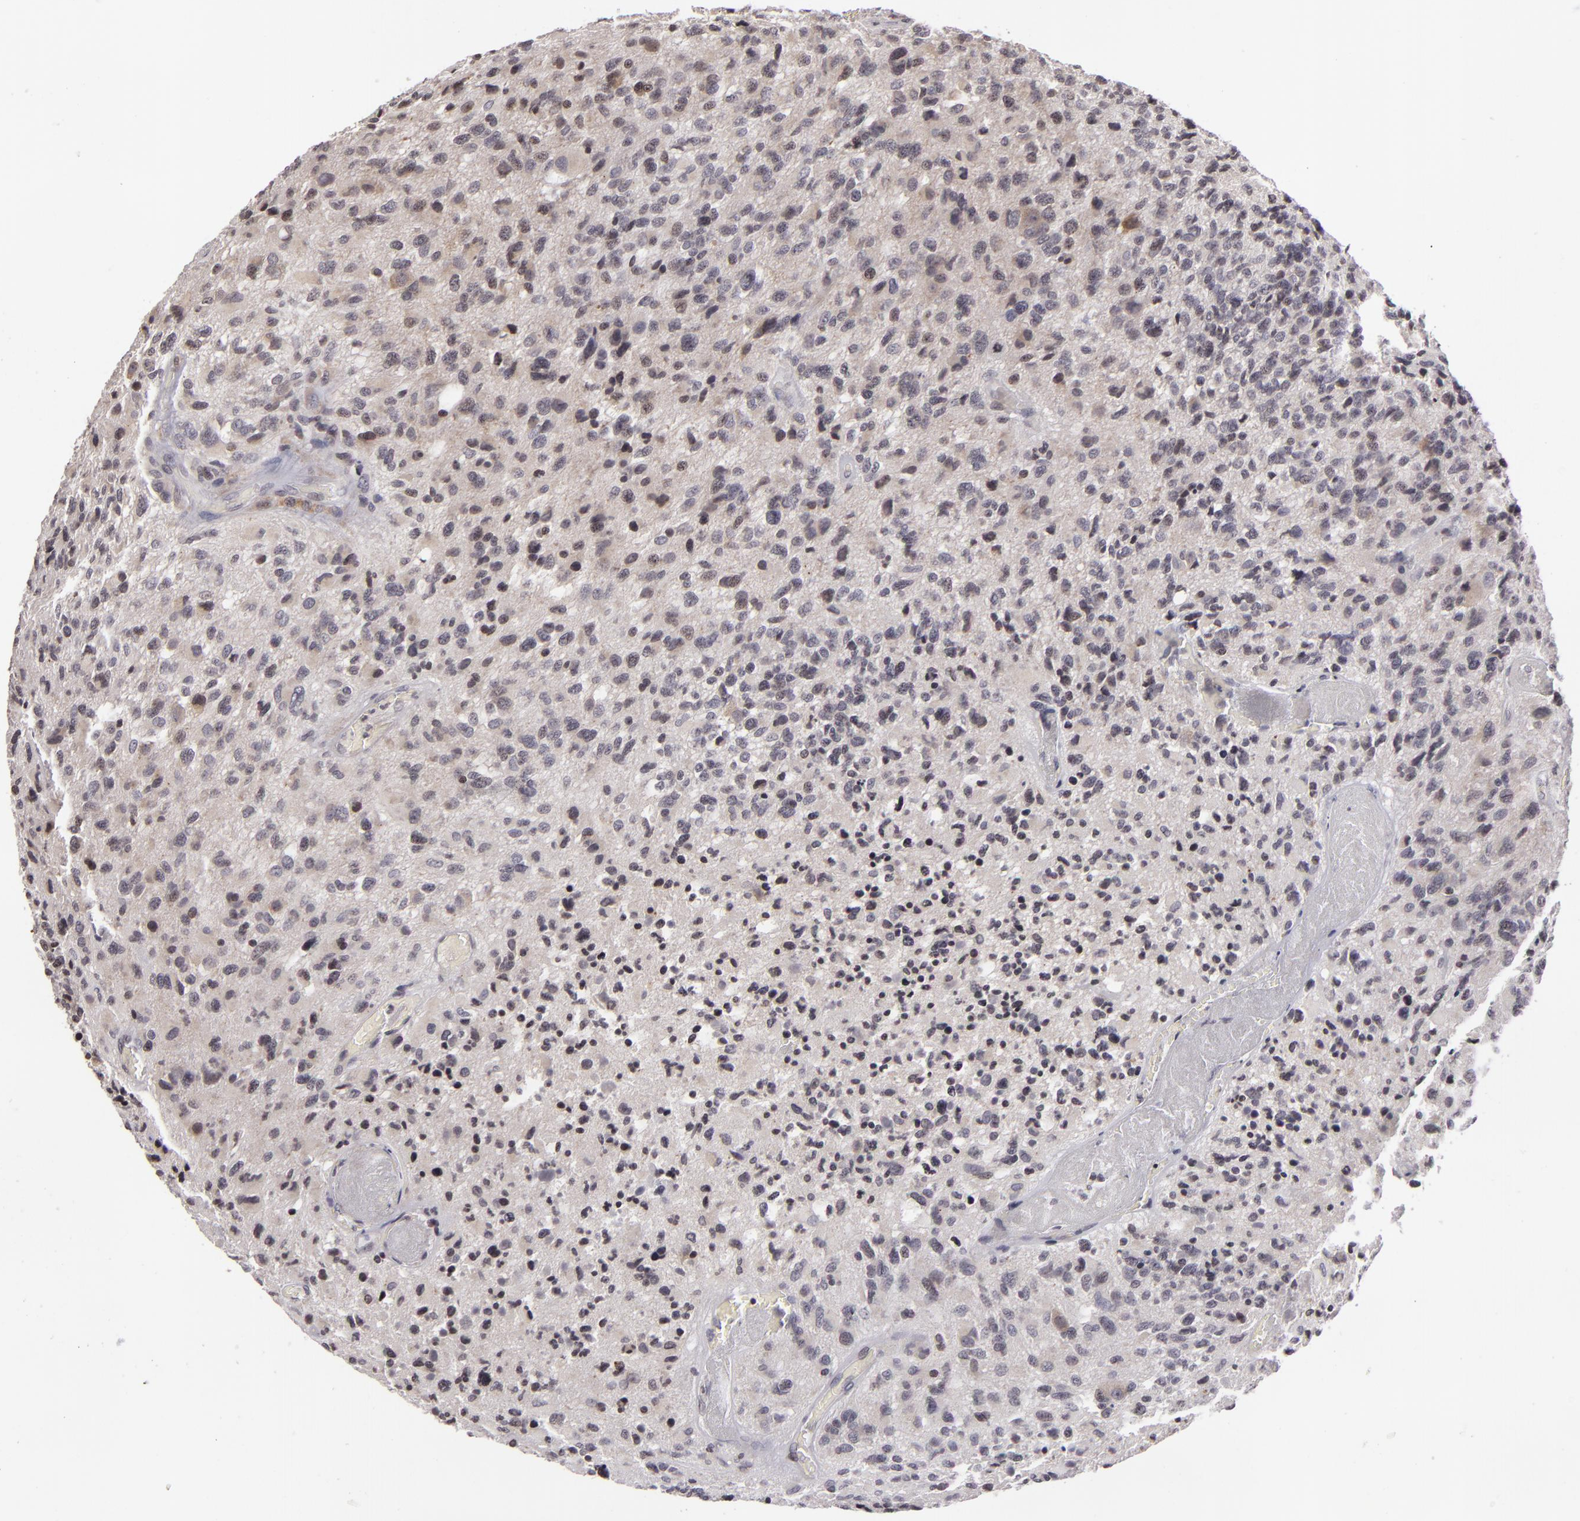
{"staining": {"intensity": "negative", "quantity": "none", "location": "none"}, "tissue": "glioma", "cell_type": "Tumor cells", "image_type": "cancer", "snomed": [{"axis": "morphology", "description": "Glioma, malignant, High grade"}, {"axis": "topography", "description": "Brain"}], "caption": "High power microscopy histopathology image of an IHC image of glioma, revealing no significant positivity in tumor cells.", "gene": "AKAP6", "patient": {"sex": "male", "age": 69}}